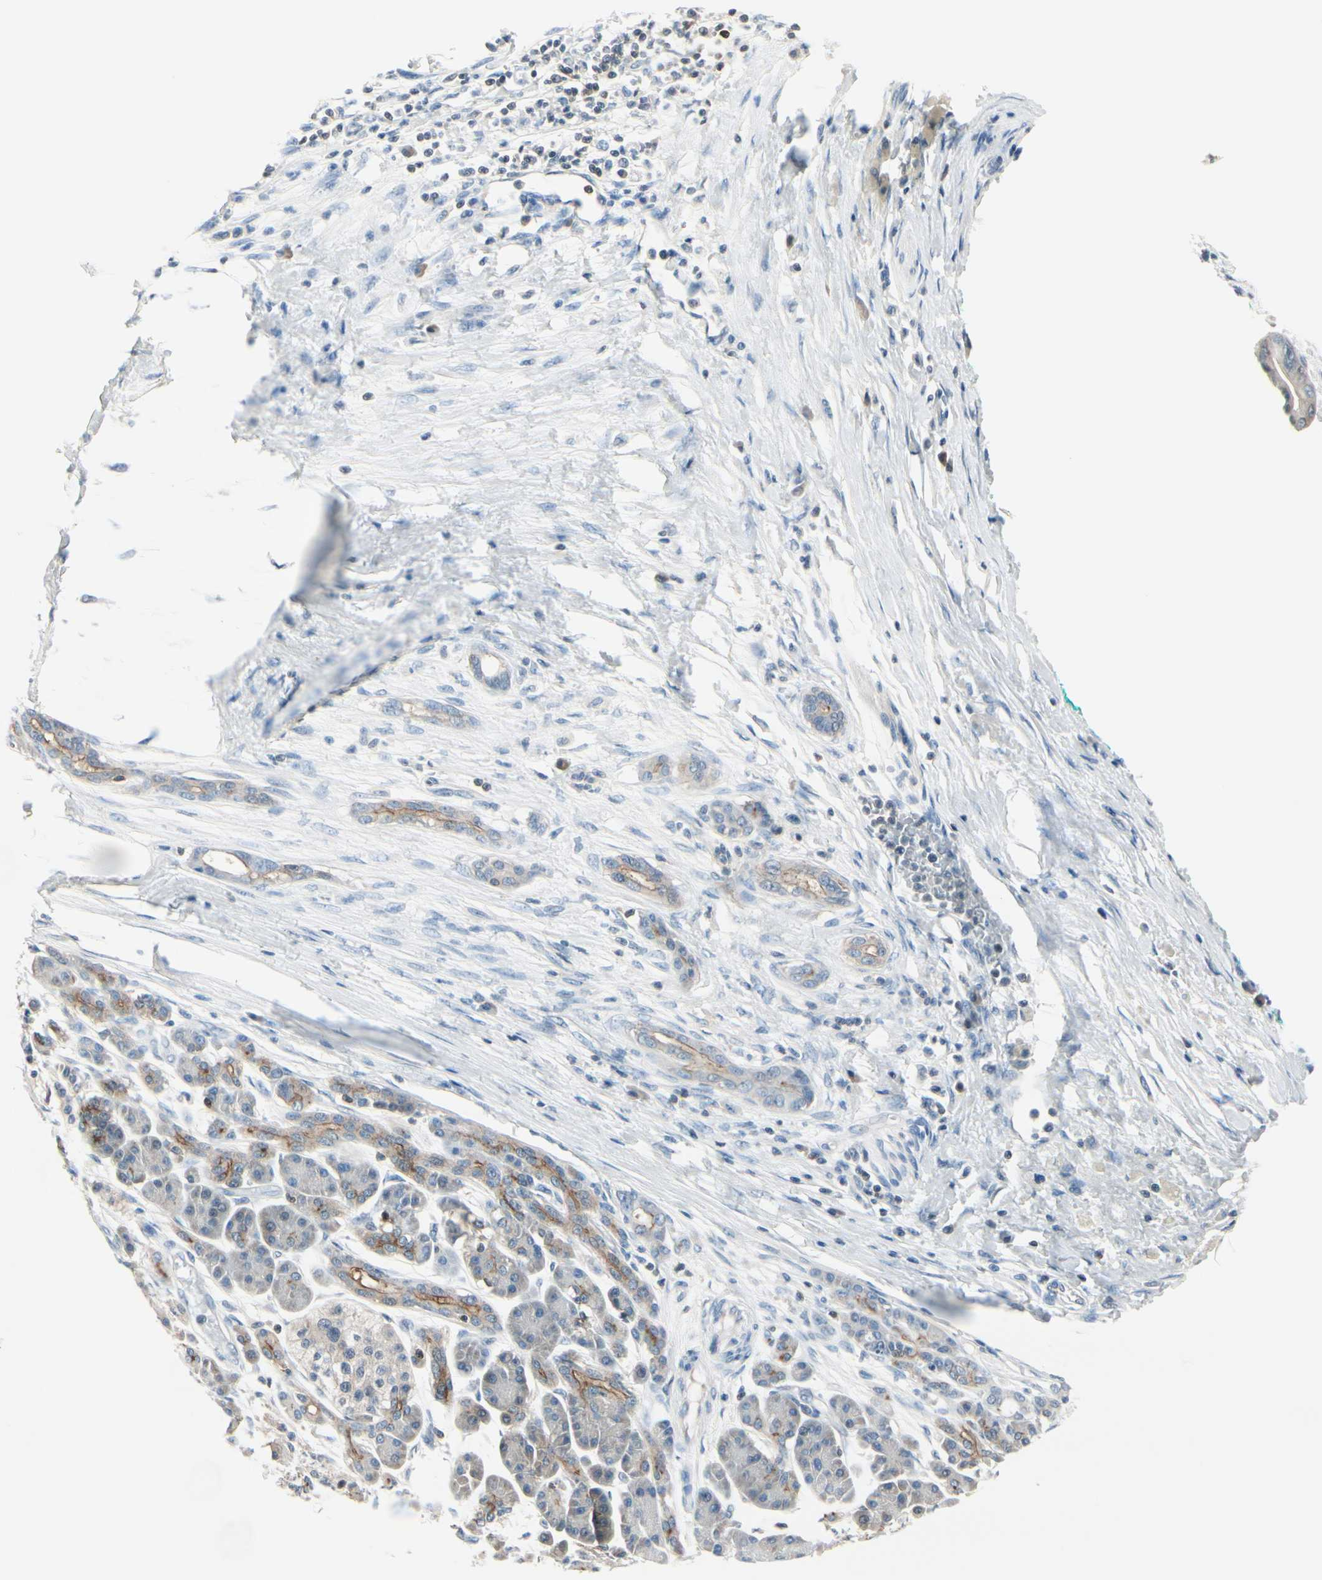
{"staining": {"intensity": "weak", "quantity": "25%-75%", "location": "cytoplasmic/membranous"}, "tissue": "pancreatic cancer", "cell_type": "Tumor cells", "image_type": "cancer", "snomed": [{"axis": "morphology", "description": "Adenocarcinoma, NOS"}, {"axis": "topography", "description": "Pancreas"}], "caption": "Adenocarcinoma (pancreatic) was stained to show a protein in brown. There is low levels of weak cytoplasmic/membranous positivity in approximately 25%-75% of tumor cells.", "gene": "SLC9A3R1", "patient": {"sex": "male", "age": 59}}